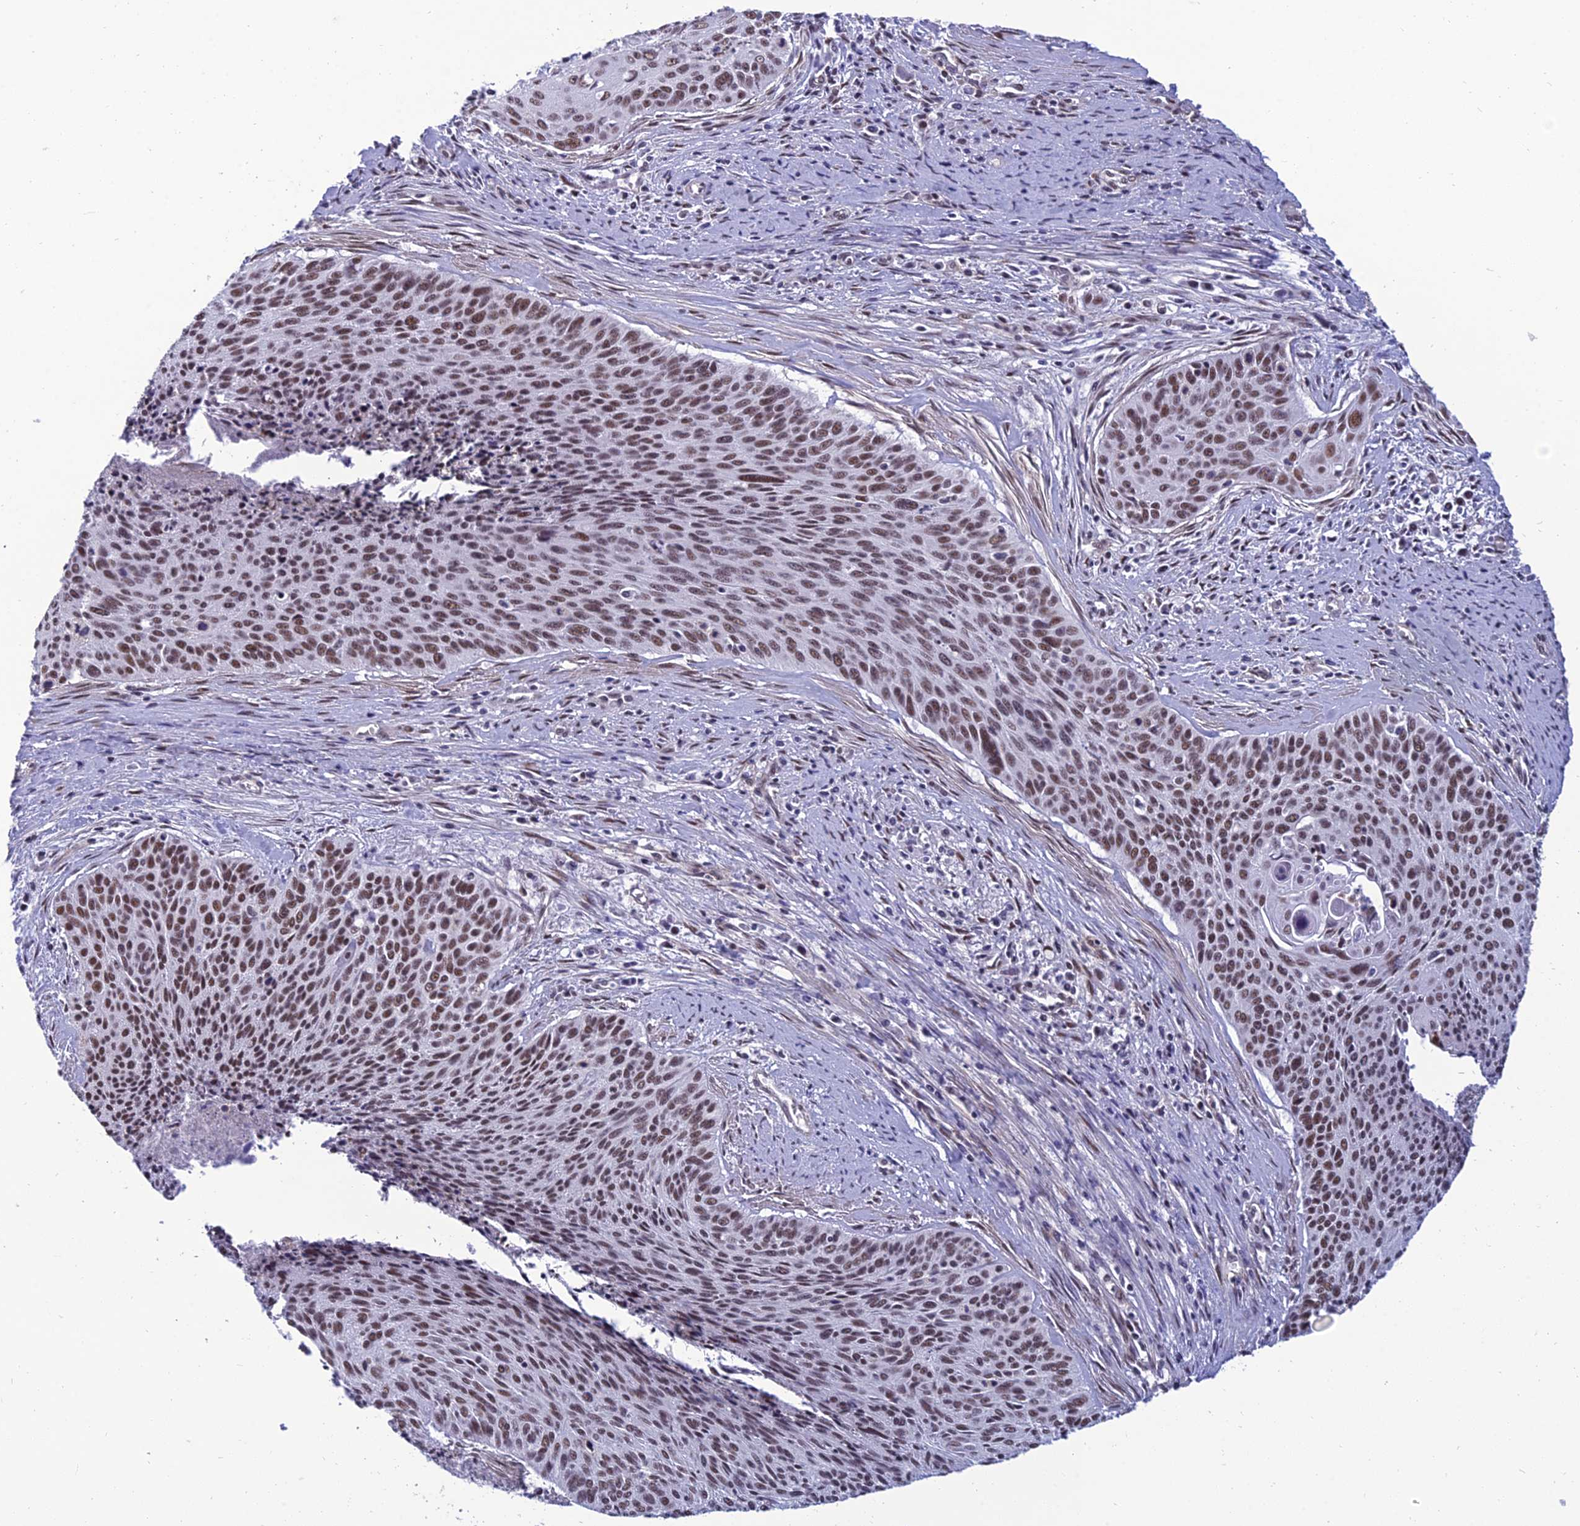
{"staining": {"intensity": "moderate", "quantity": ">75%", "location": "nuclear"}, "tissue": "cervical cancer", "cell_type": "Tumor cells", "image_type": "cancer", "snomed": [{"axis": "morphology", "description": "Squamous cell carcinoma, NOS"}, {"axis": "topography", "description": "Cervix"}], "caption": "Human squamous cell carcinoma (cervical) stained for a protein (brown) reveals moderate nuclear positive positivity in about >75% of tumor cells.", "gene": "RSRC1", "patient": {"sex": "female", "age": 55}}